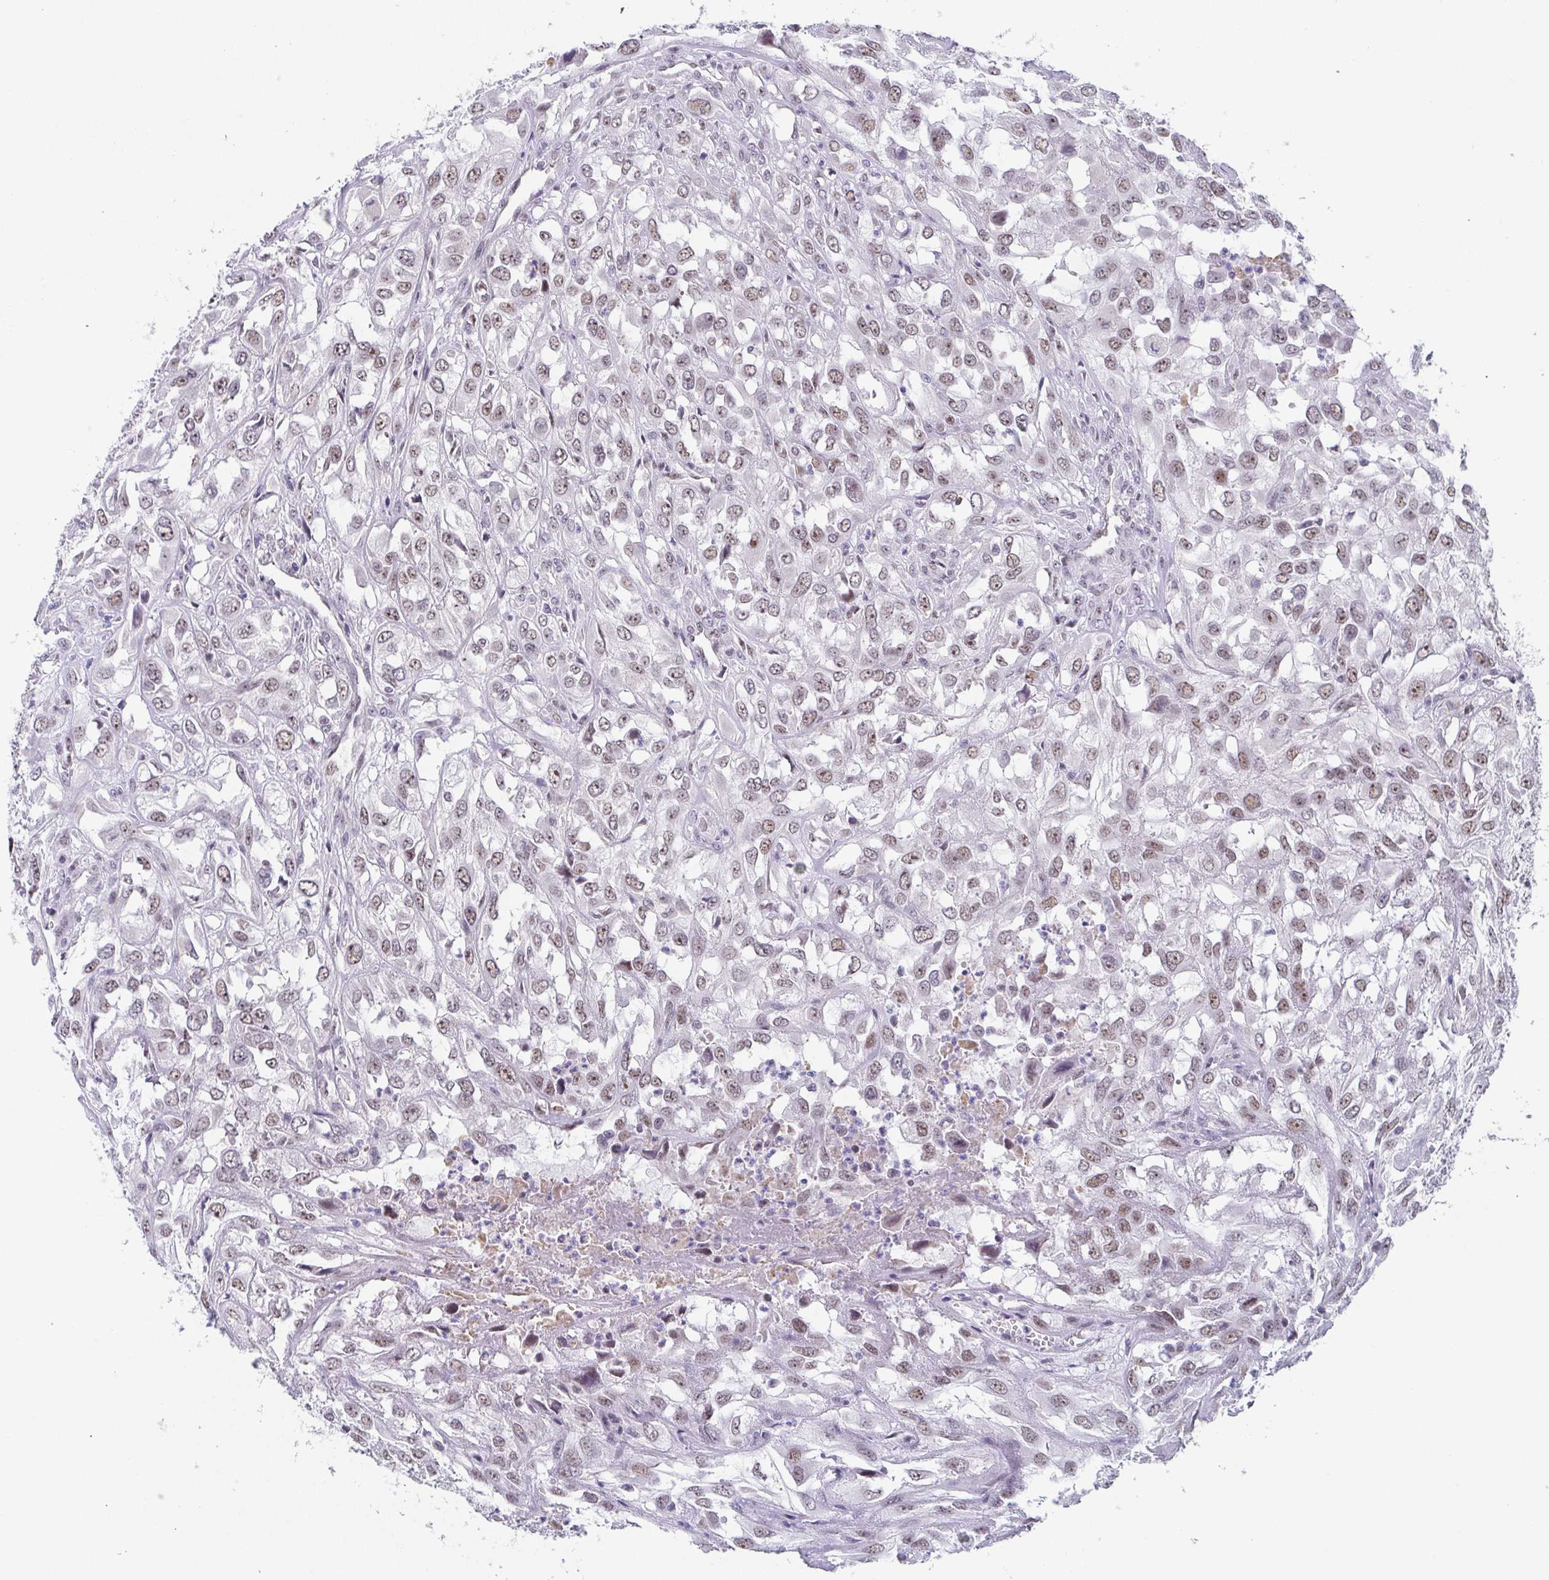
{"staining": {"intensity": "weak", "quantity": "25%-75%", "location": "nuclear"}, "tissue": "urothelial cancer", "cell_type": "Tumor cells", "image_type": "cancer", "snomed": [{"axis": "morphology", "description": "Urothelial carcinoma, High grade"}, {"axis": "topography", "description": "Urinary bladder"}], "caption": "Urothelial carcinoma (high-grade) tissue displays weak nuclear staining in approximately 25%-75% of tumor cells The protein is stained brown, and the nuclei are stained in blue (DAB (3,3'-diaminobenzidine) IHC with brightfield microscopy, high magnification).", "gene": "EXOSC7", "patient": {"sex": "male", "age": 67}}